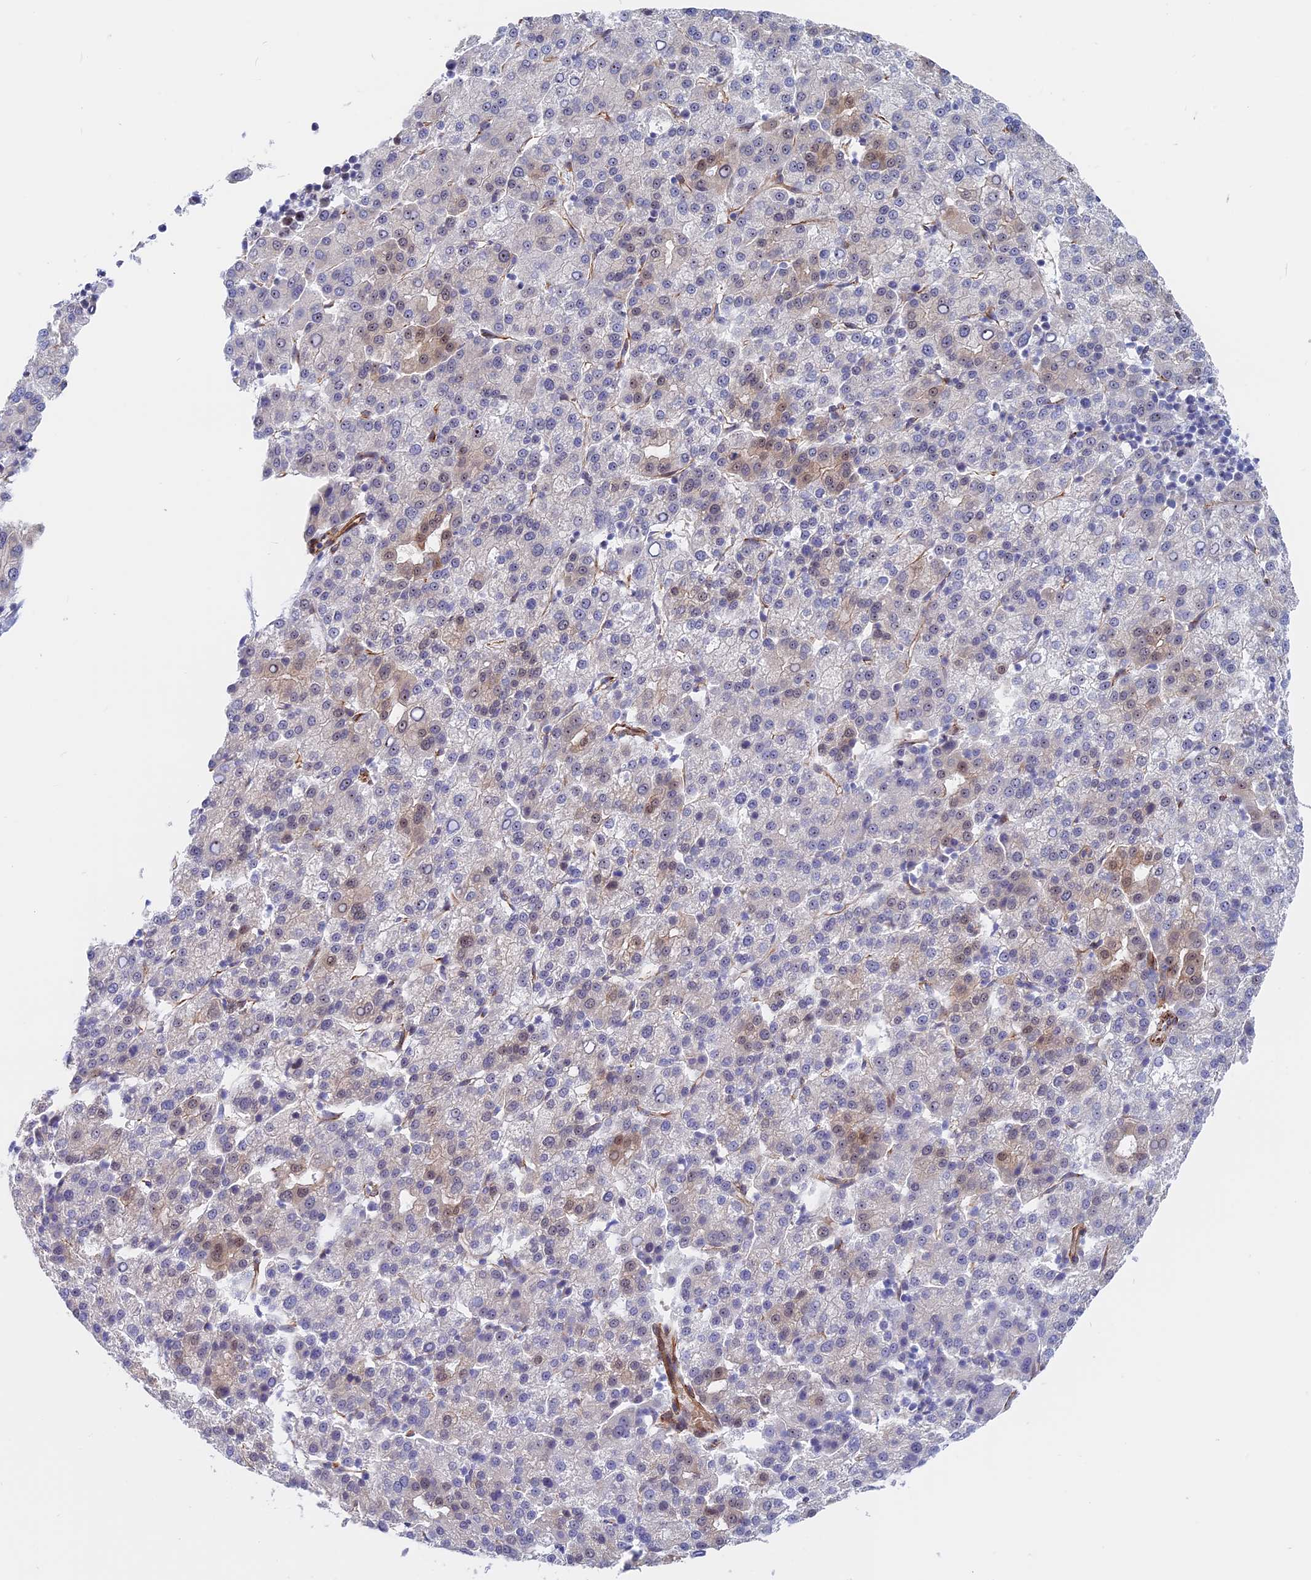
{"staining": {"intensity": "moderate", "quantity": "<25%", "location": "nuclear"}, "tissue": "liver cancer", "cell_type": "Tumor cells", "image_type": "cancer", "snomed": [{"axis": "morphology", "description": "Carcinoma, Hepatocellular, NOS"}, {"axis": "topography", "description": "Liver"}], "caption": "The immunohistochemical stain labels moderate nuclear staining in tumor cells of hepatocellular carcinoma (liver) tissue.", "gene": "DBNDD1", "patient": {"sex": "female", "age": 58}}